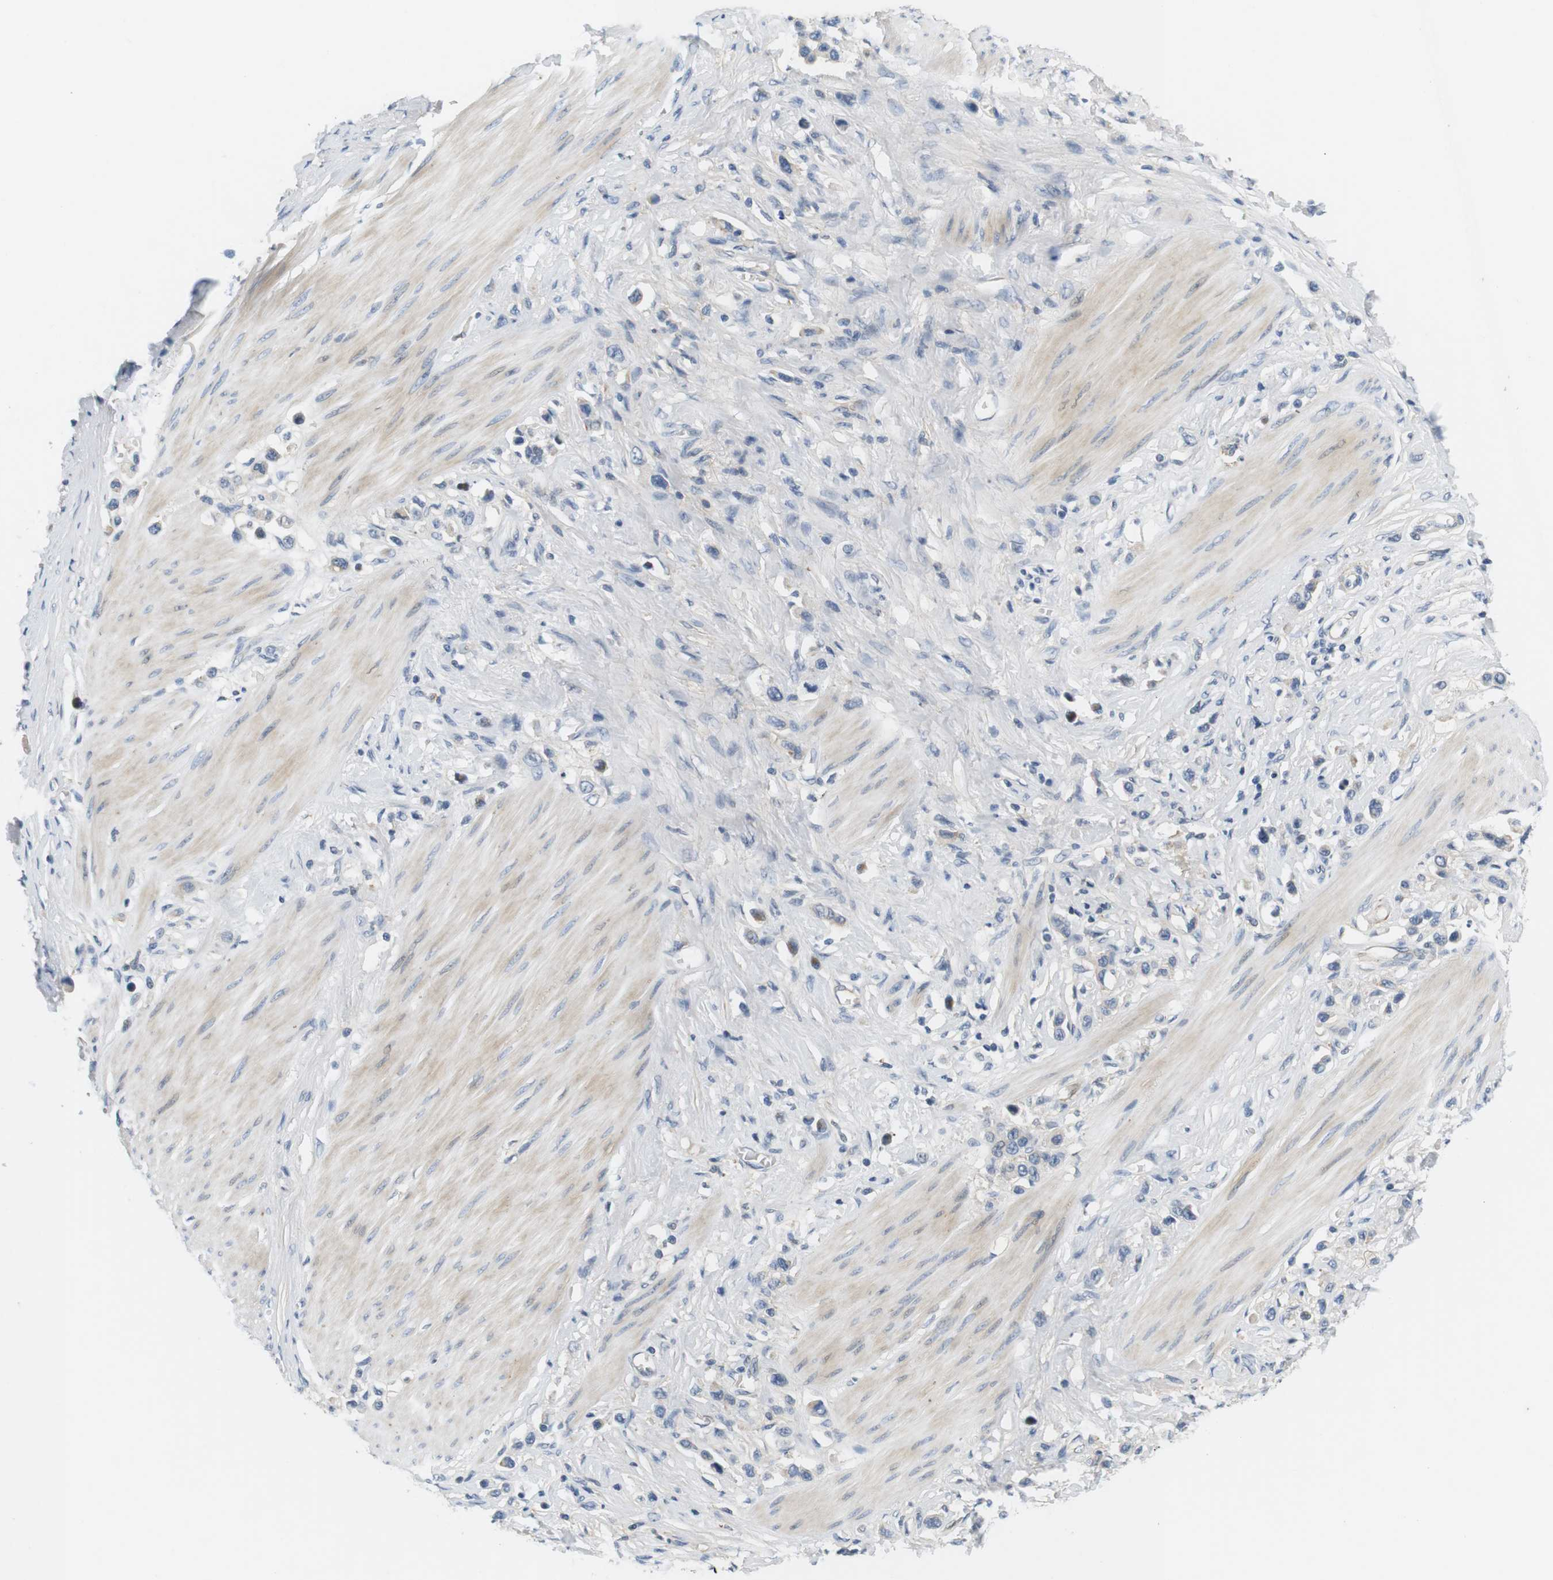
{"staining": {"intensity": "negative", "quantity": "none", "location": "none"}, "tissue": "stomach cancer", "cell_type": "Tumor cells", "image_type": "cancer", "snomed": [{"axis": "morphology", "description": "Adenocarcinoma, NOS"}, {"axis": "topography", "description": "Stomach"}], "caption": "Immunohistochemistry image of stomach cancer stained for a protein (brown), which reveals no staining in tumor cells. Brightfield microscopy of IHC stained with DAB (brown) and hematoxylin (blue), captured at high magnification.", "gene": "SLC30A1", "patient": {"sex": "female", "age": 65}}